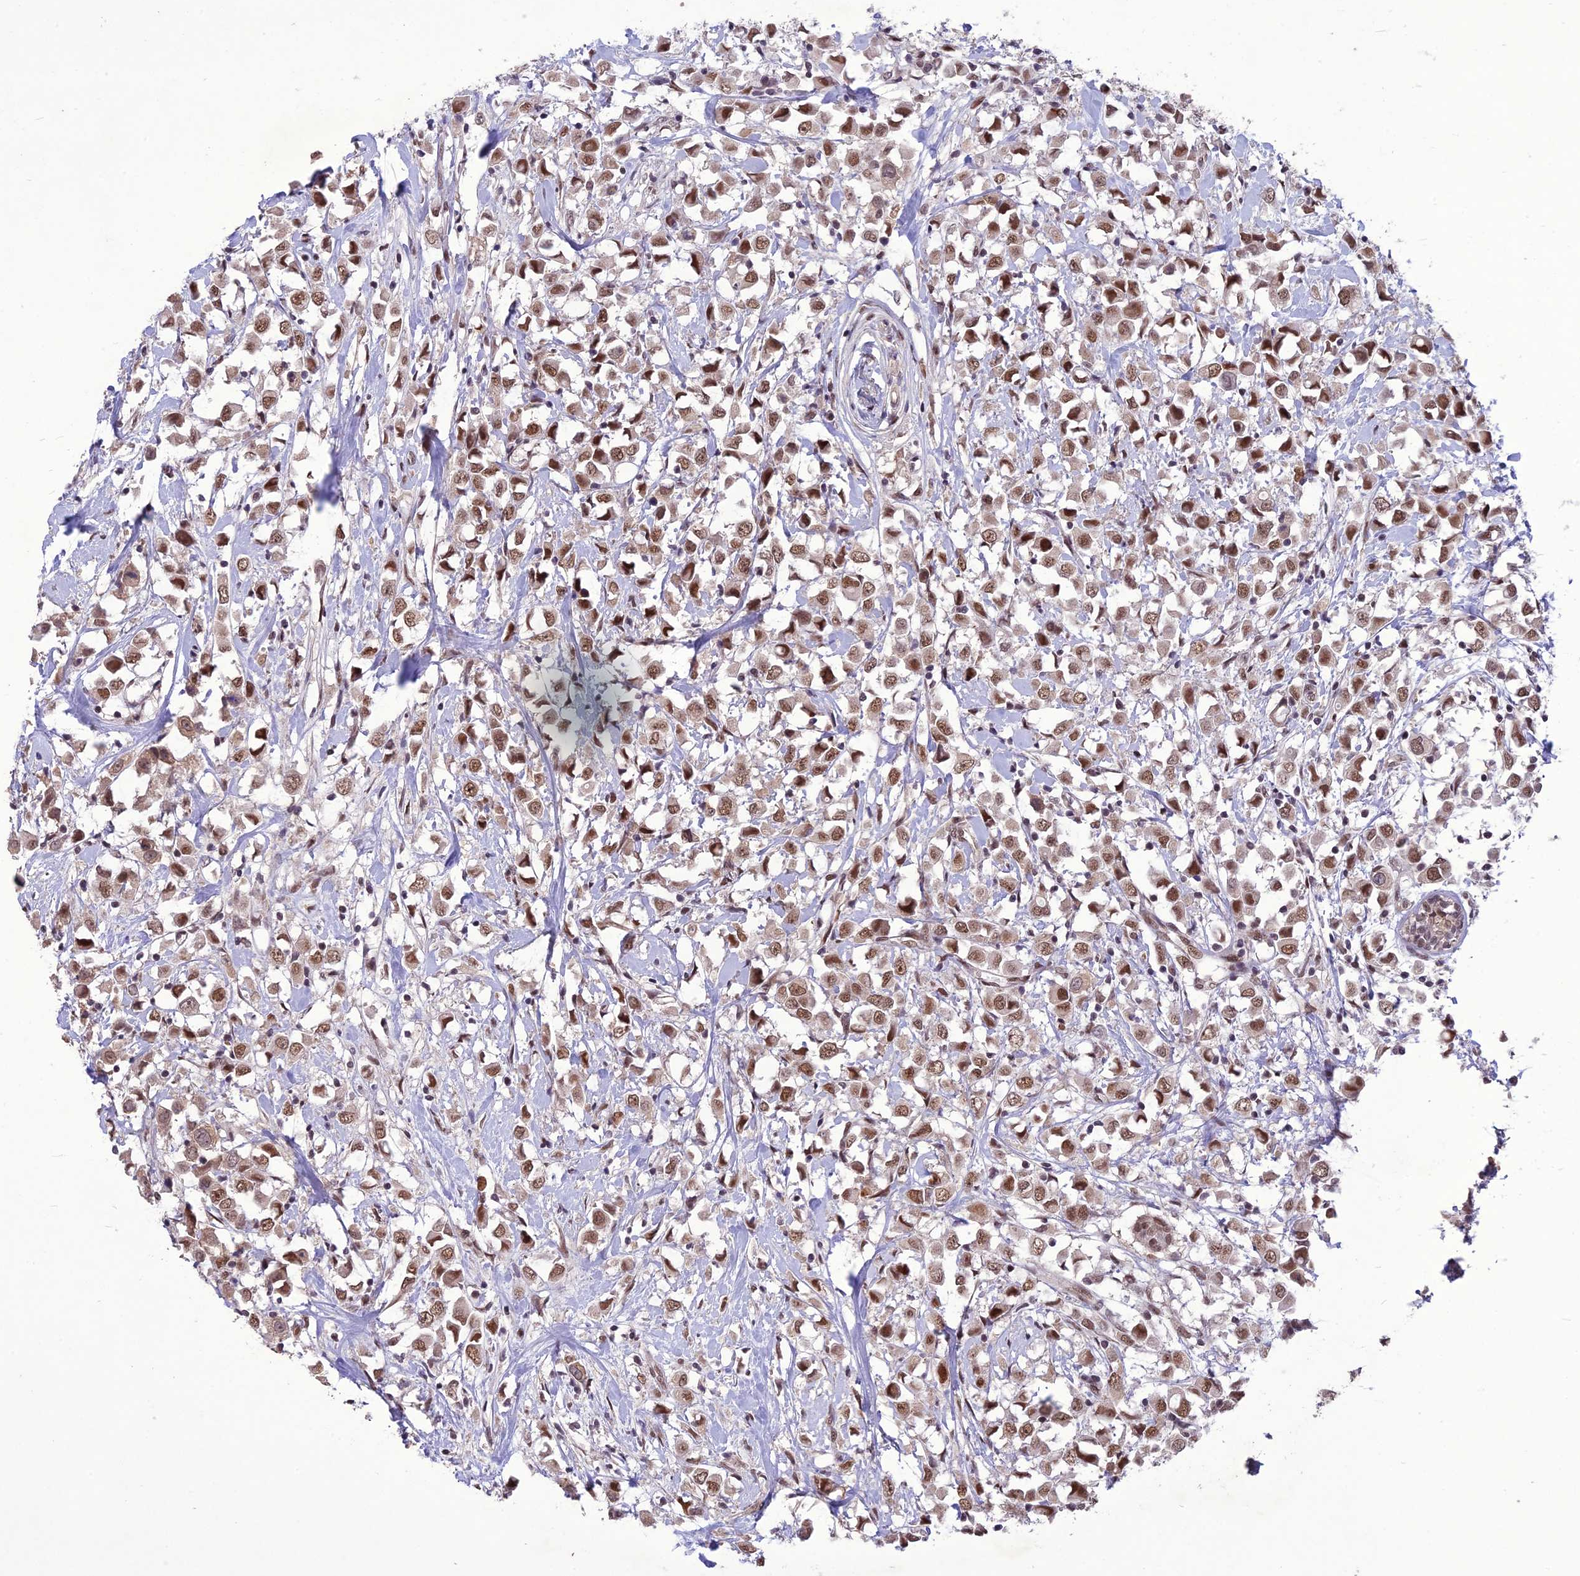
{"staining": {"intensity": "moderate", "quantity": ">75%", "location": "nuclear"}, "tissue": "breast cancer", "cell_type": "Tumor cells", "image_type": "cancer", "snomed": [{"axis": "morphology", "description": "Duct carcinoma"}, {"axis": "topography", "description": "Breast"}], "caption": "Immunohistochemistry (IHC) (DAB) staining of breast invasive ductal carcinoma demonstrates moderate nuclear protein staining in about >75% of tumor cells.", "gene": "DIS3", "patient": {"sex": "female", "age": 61}}